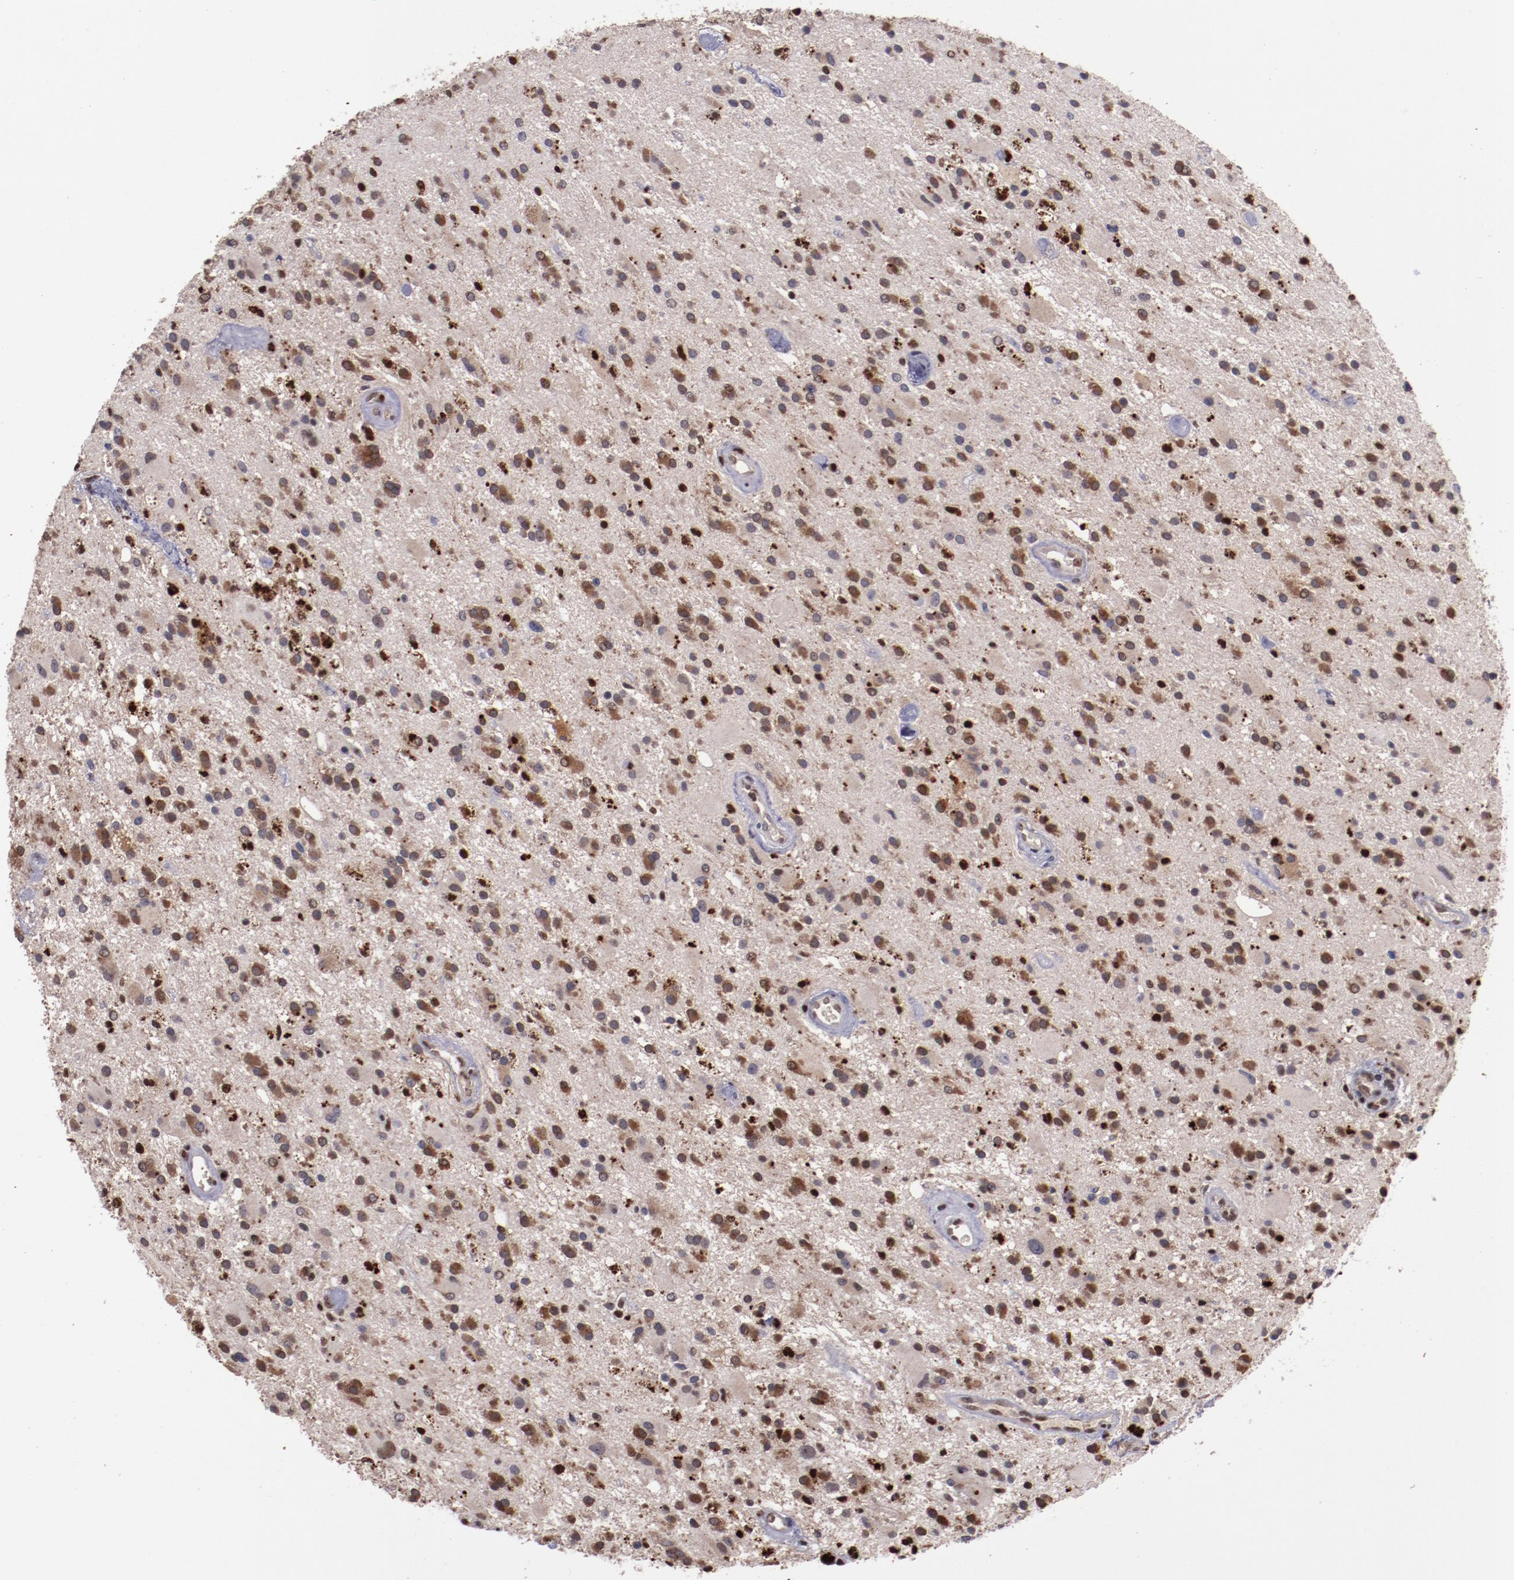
{"staining": {"intensity": "moderate", "quantity": ">75%", "location": "cytoplasmic/membranous,nuclear"}, "tissue": "glioma", "cell_type": "Tumor cells", "image_type": "cancer", "snomed": [{"axis": "morphology", "description": "Glioma, malignant, Low grade"}, {"axis": "topography", "description": "Brain"}], "caption": "Immunohistochemistry staining of glioma, which exhibits medium levels of moderate cytoplasmic/membranous and nuclear staining in approximately >75% of tumor cells indicating moderate cytoplasmic/membranous and nuclear protein expression. The staining was performed using DAB (3,3'-diaminobenzidine) (brown) for protein detection and nuclei were counterstained in hematoxylin (blue).", "gene": "CHEK2", "patient": {"sex": "male", "age": 58}}